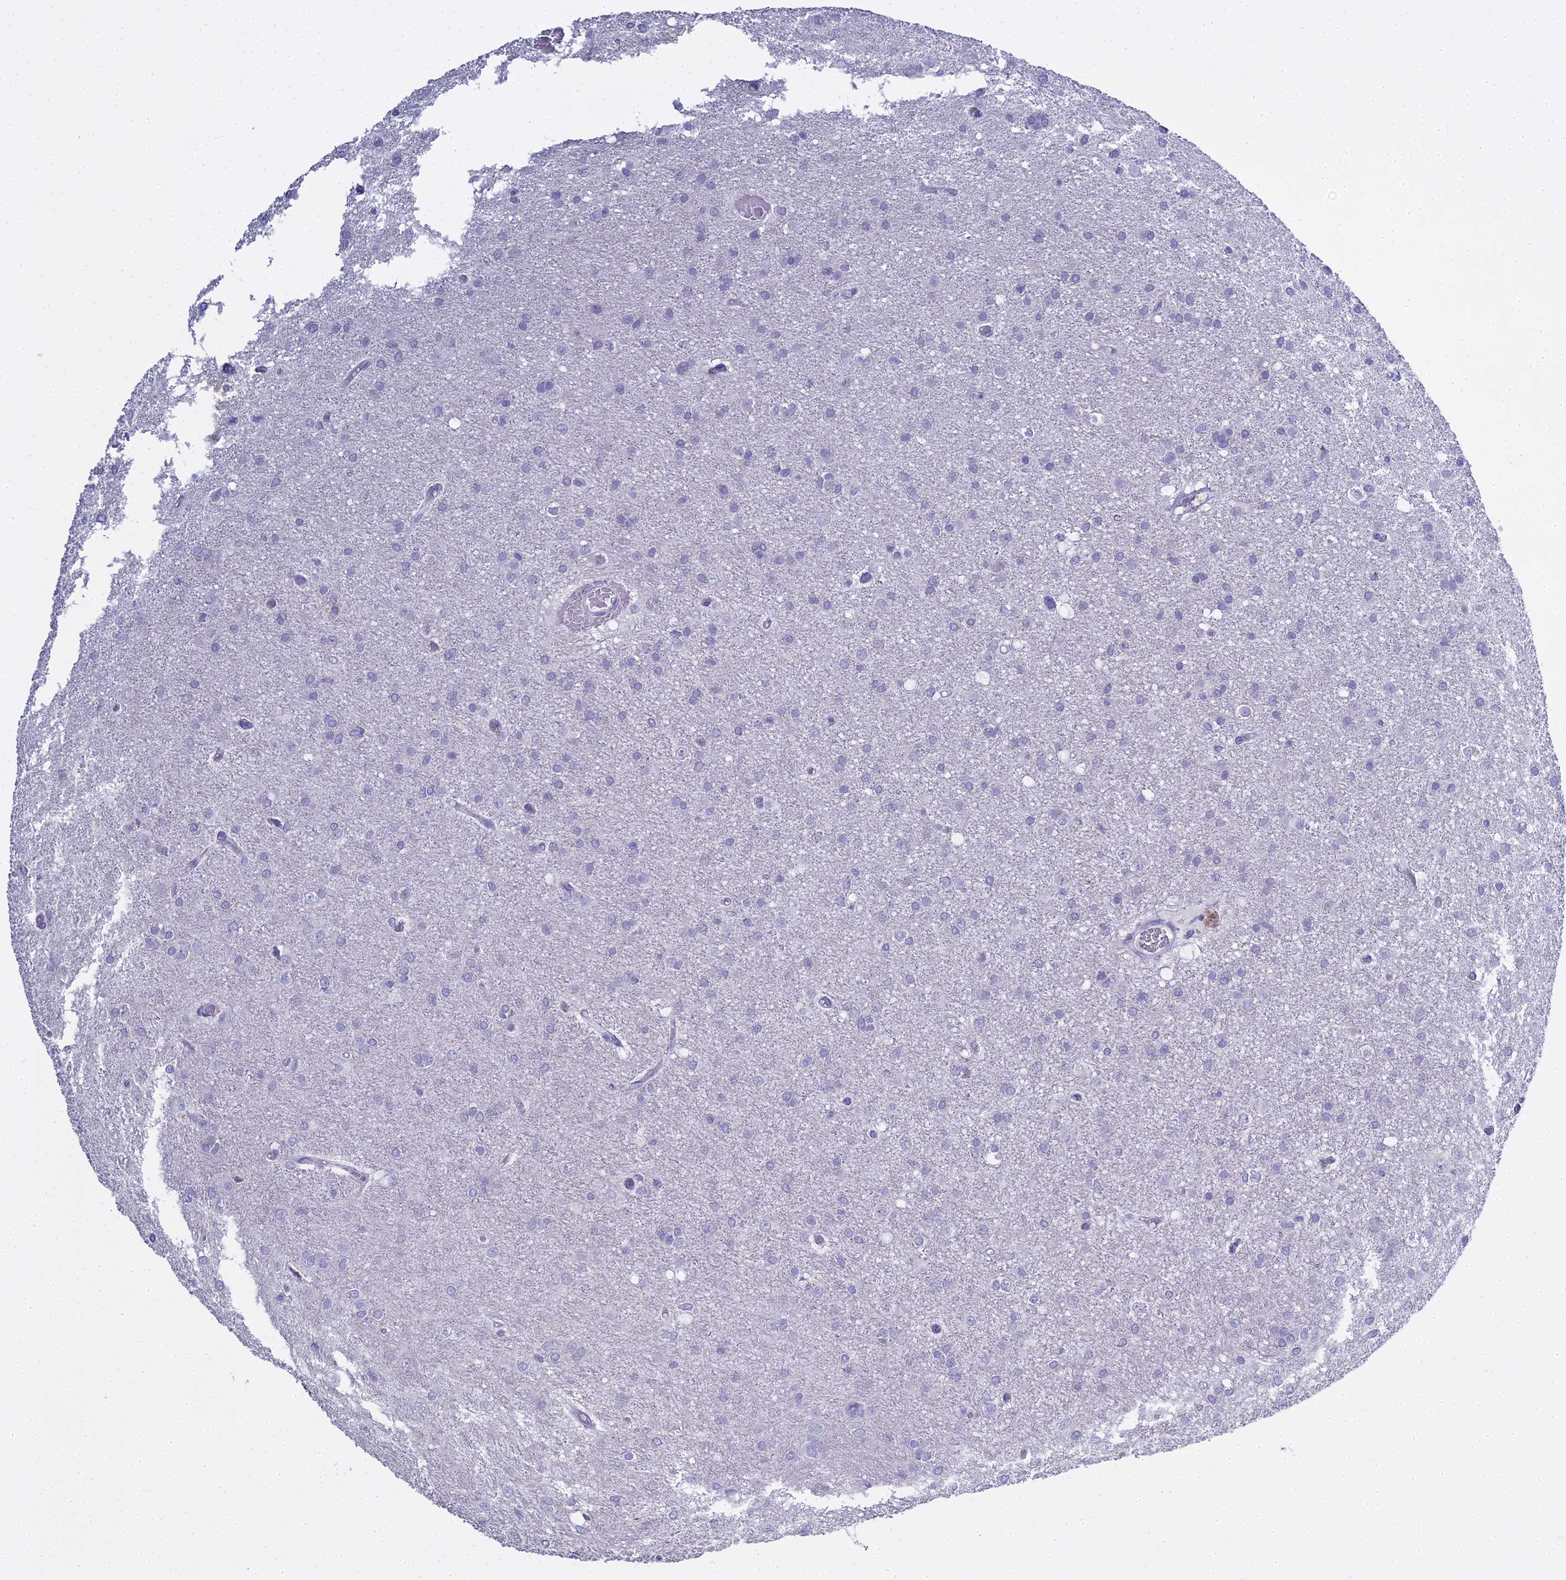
{"staining": {"intensity": "negative", "quantity": "none", "location": "none"}, "tissue": "glioma", "cell_type": "Tumor cells", "image_type": "cancer", "snomed": [{"axis": "morphology", "description": "Glioma, malignant, High grade"}, {"axis": "topography", "description": "Brain"}], "caption": "Protein analysis of malignant glioma (high-grade) exhibits no significant positivity in tumor cells.", "gene": "S100A7", "patient": {"sex": "female", "age": 50}}